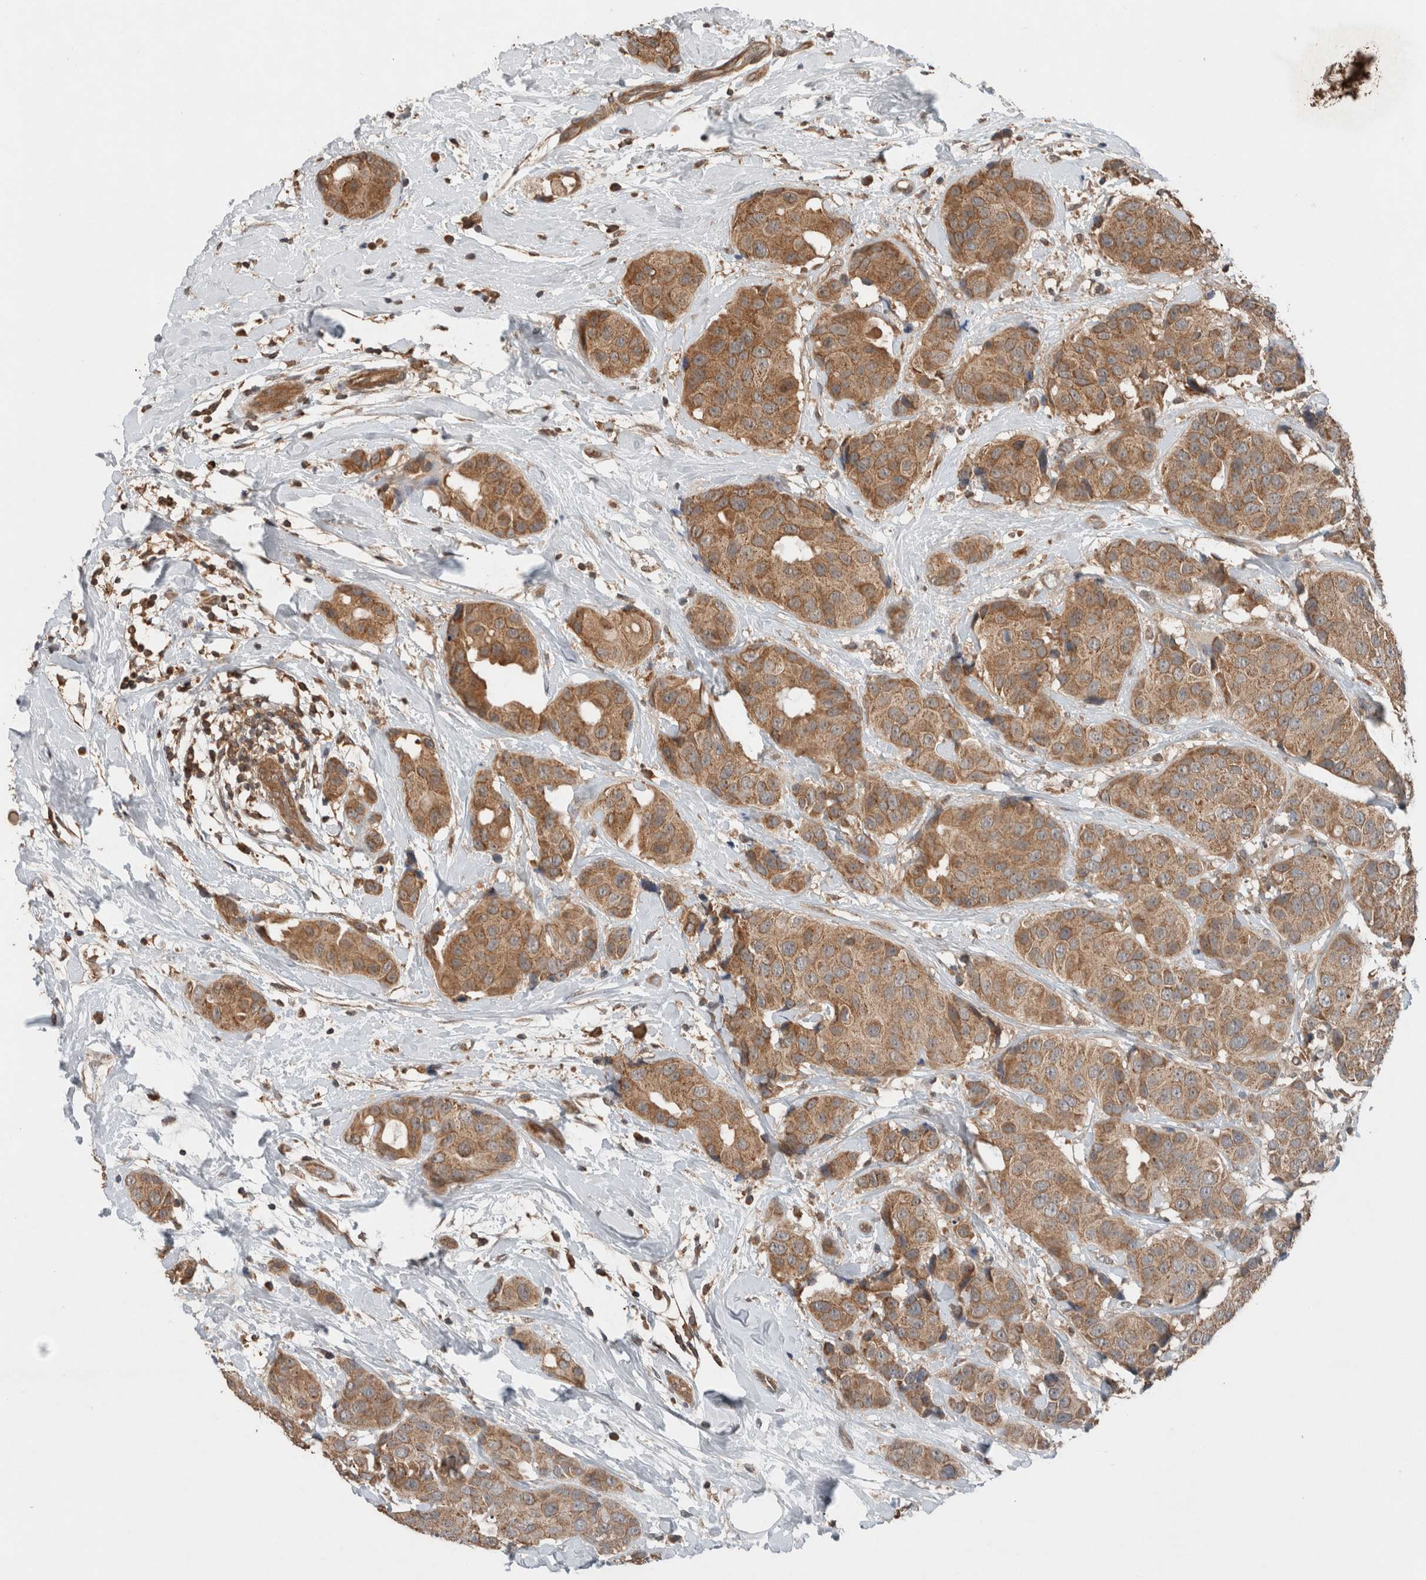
{"staining": {"intensity": "moderate", "quantity": ">75%", "location": "cytoplasmic/membranous"}, "tissue": "breast cancer", "cell_type": "Tumor cells", "image_type": "cancer", "snomed": [{"axis": "morphology", "description": "Normal tissue, NOS"}, {"axis": "morphology", "description": "Duct carcinoma"}, {"axis": "topography", "description": "Breast"}], "caption": "Moderate cytoplasmic/membranous positivity for a protein is appreciated in about >75% of tumor cells of intraductal carcinoma (breast) using IHC.", "gene": "KLK14", "patient": {"sex": "female", "age": 39}}